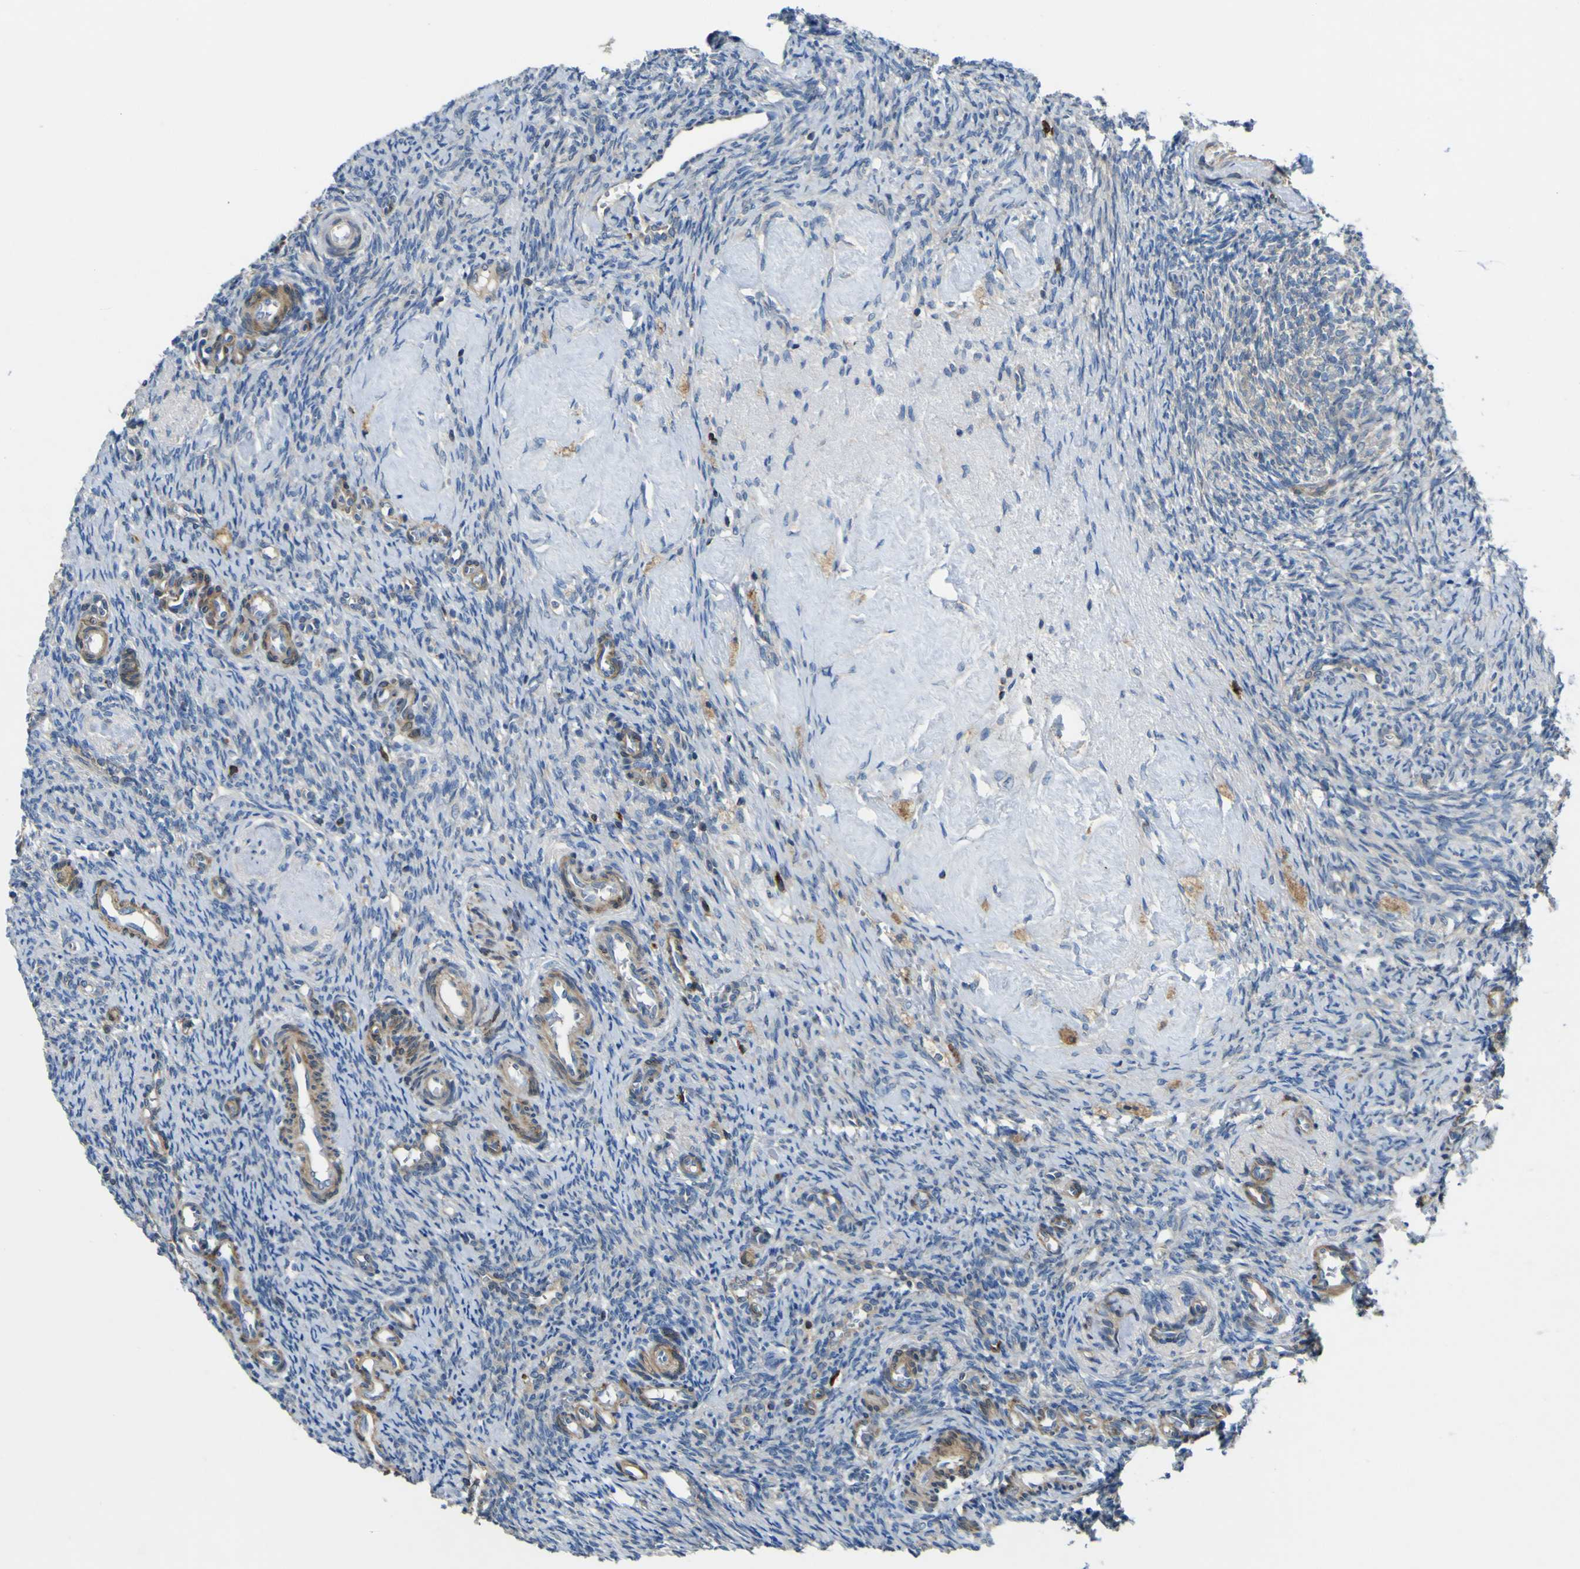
{"staining": {"intensity": "negative", "quantity": "none", "location": "none"}, "tissue": "ovary", "cell_type": "Ovarian stroma cells", "image_type": "normal", "snomed": [{"axis": "morphology", "description": "Normal tissue, NOS"}, {"axis": "topography", "description": "Ovary"}], "caption": "Ovarian stroma cells are negative for brown protein staining in normal ovary. The staining was performed using DAB to visualize the protein expression in brown, while the nuclei were stained in blue with hematoxylin (Magnification: 20x).", "gene": "EML2", "patient": {"sex": "female", "age": 41}}